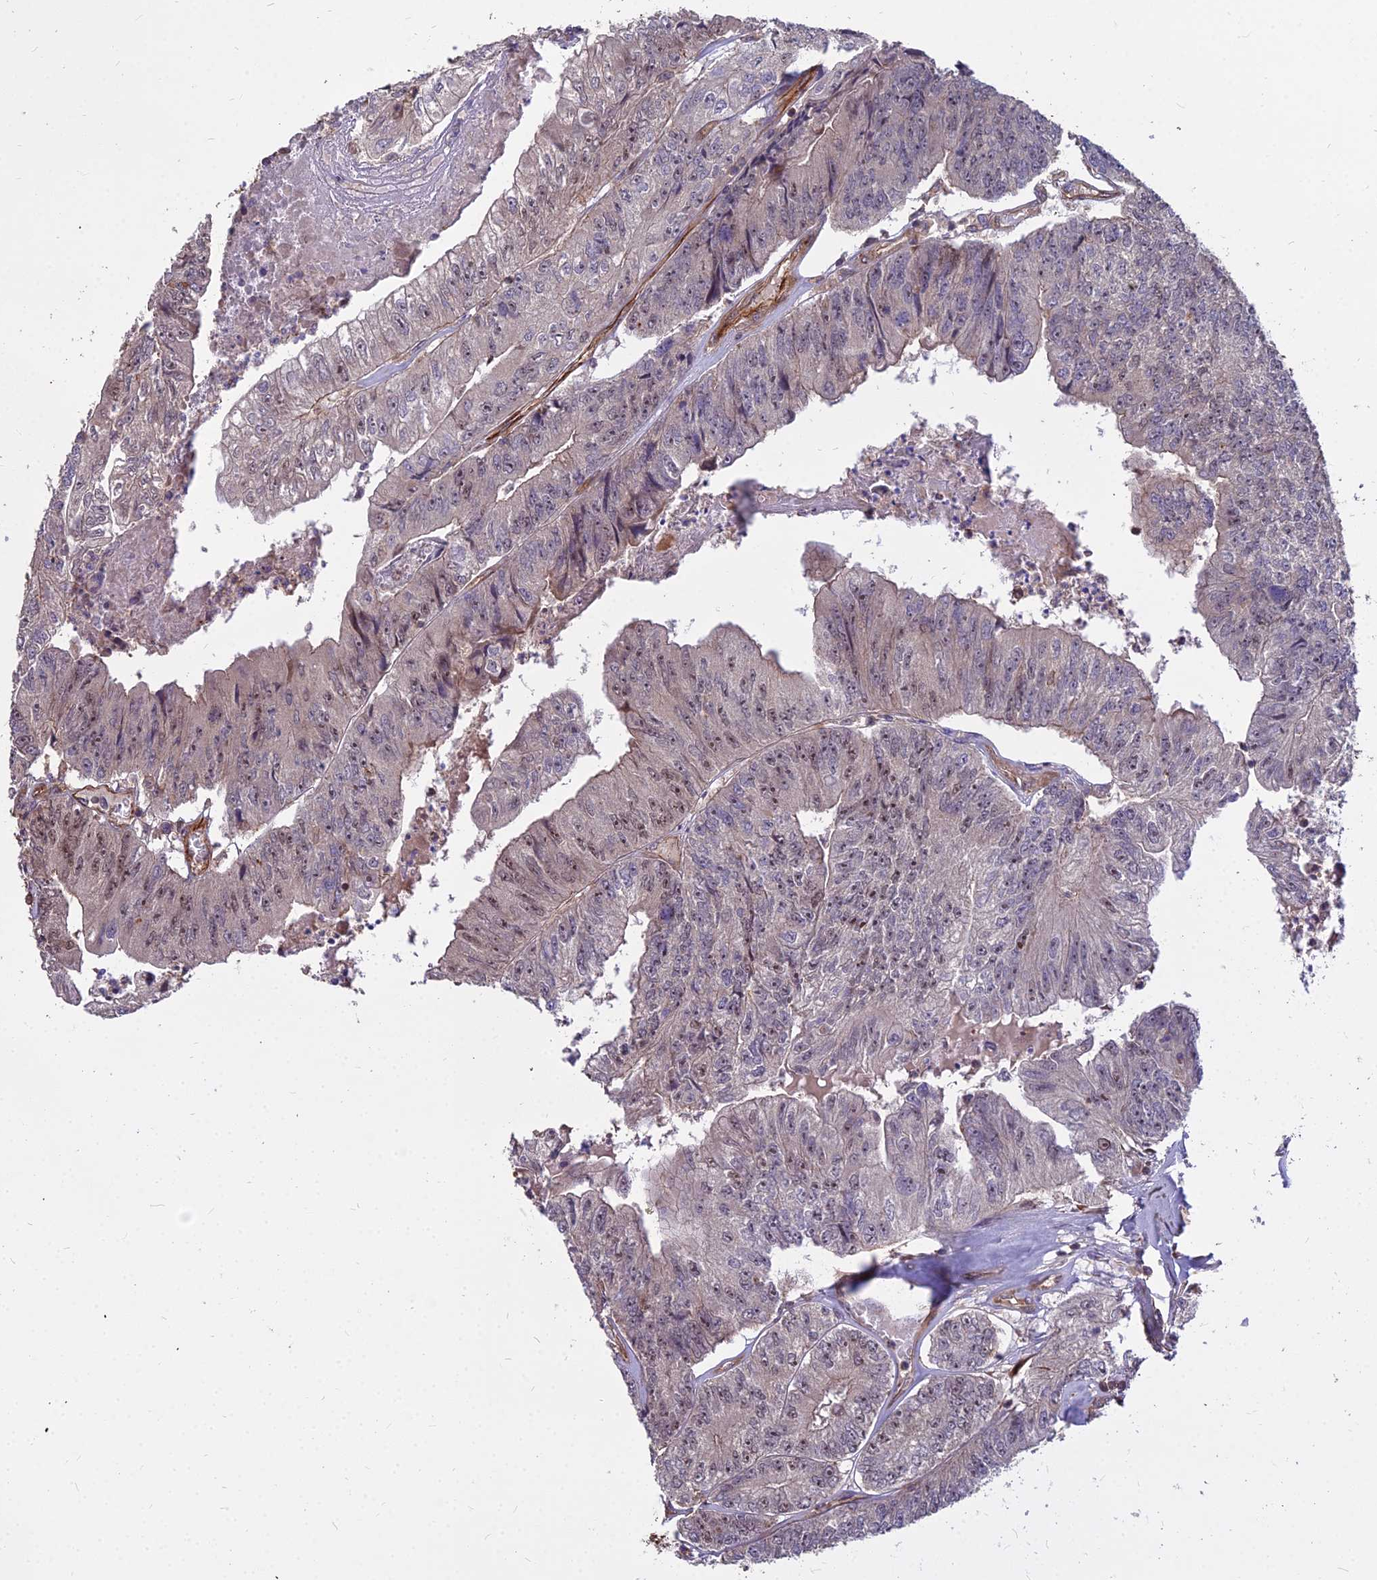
{"staining": {"intensity": "moderate", "quantity": "25%-75%", "location": "cytoplasmic/membranous,nuclear"}, "tissue": "colorectal cancer", "cell_type": "Tumor cells", "image_type": "cancer", "snomed": [{"axis": "morphology", "description": "Adenocarcinoma, NOS"}, {"axis": "topography", "description": "Colon"}], "caption": "A histopathology image of colorectal adenocarcinoma stained for a protein displays moderate cytoplasmic/membranous and nuclear brown staining in tumor cells.", "gene": "TCEA3", "patient": {"sex": "female", "age": 67}}